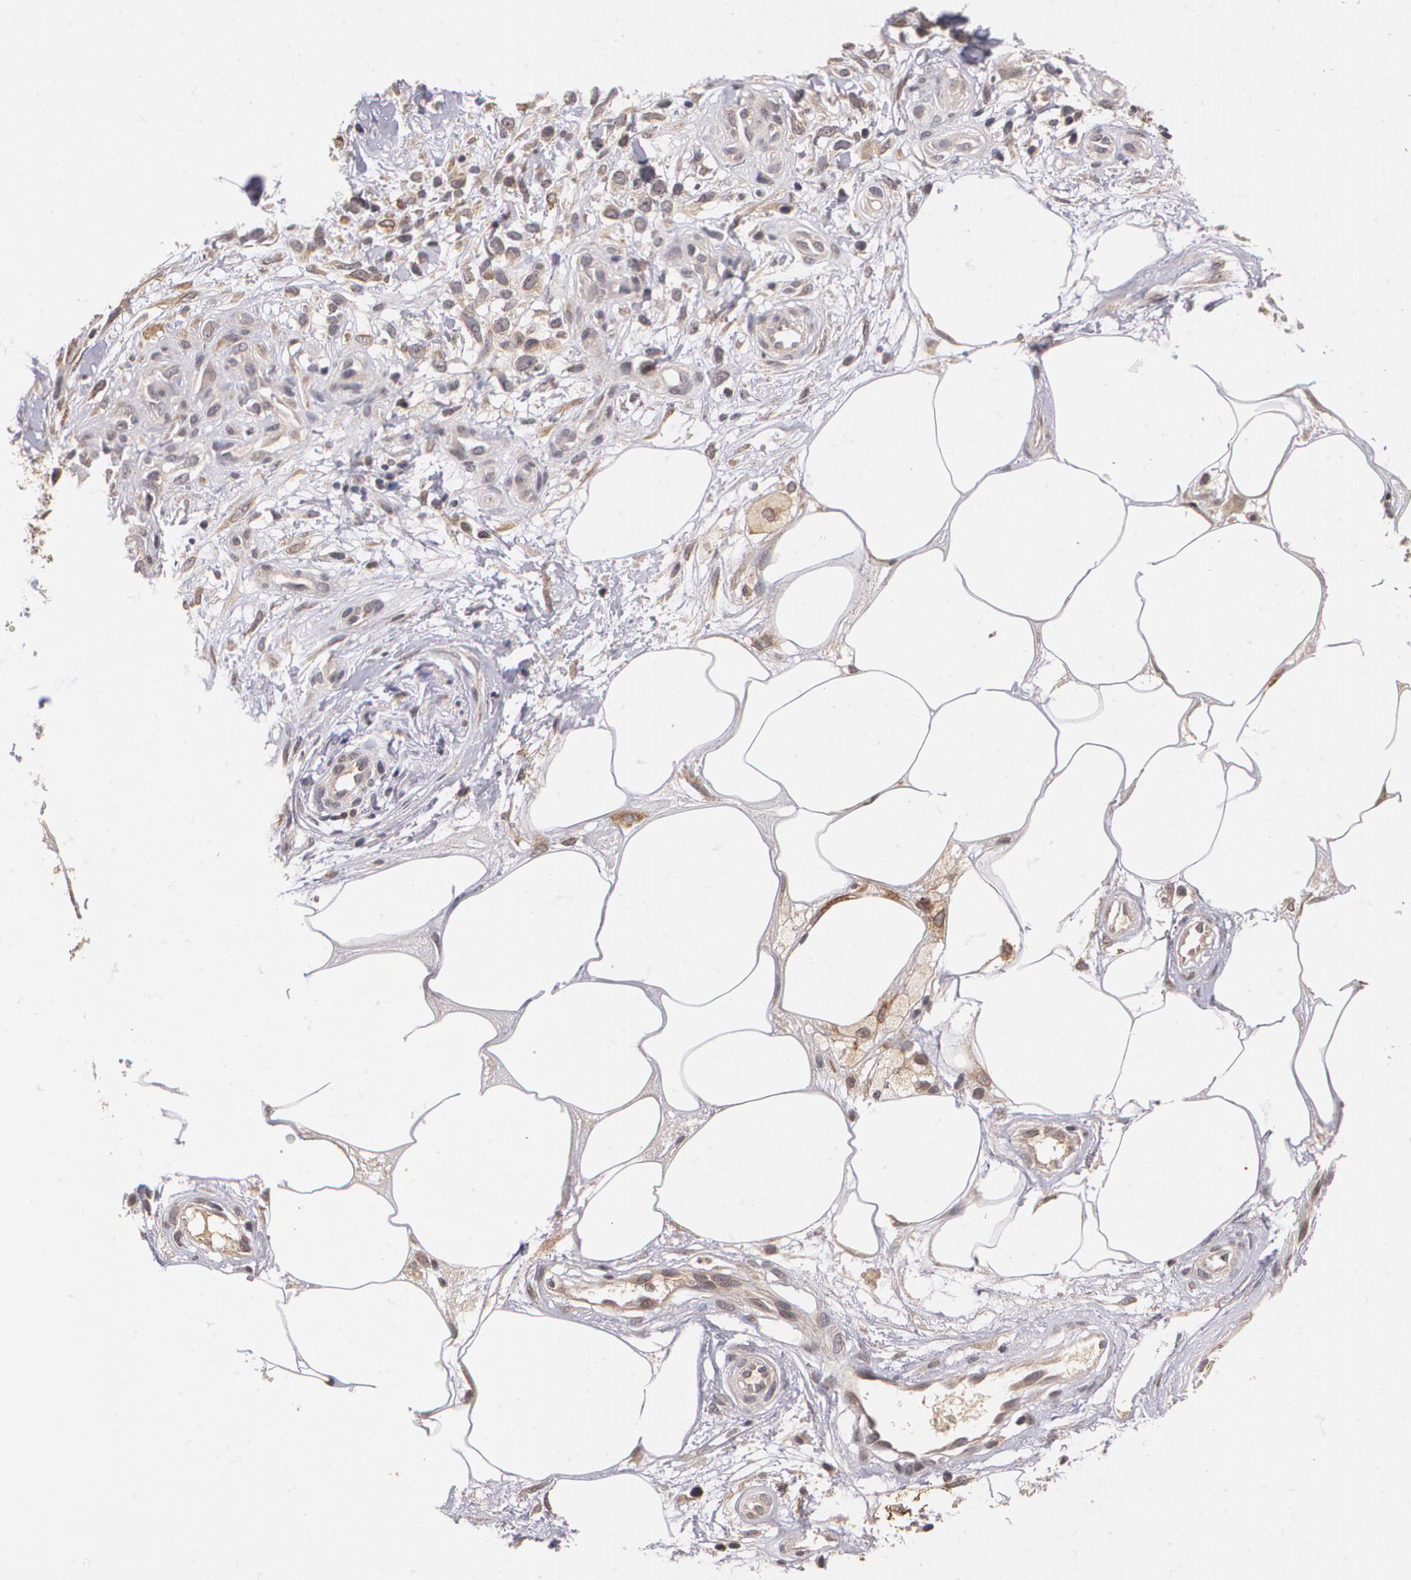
{"staining": {"intensity": "moderate", "quantity": "25%-75%", "location": "cytoplasmic/membranous"}, "tissue": "melanoma", "cell_type": "Tumor cells", "image_type": "cancer", "snomed": [{"axis": "morphology", "description": "Malignant melanoma, NOS"}, {"axis": "topography", "description": "Skin"}], "caption": "Moderate cytoplasmic/membranous expression is appreciated in approximately 25%-75% of tumor cells in melanoma. The protein of interest is shown in brown color, while the nuclei are stained blue.", "gene": "IFNGR2", "patient": {"sex": "female", "age": 85}}